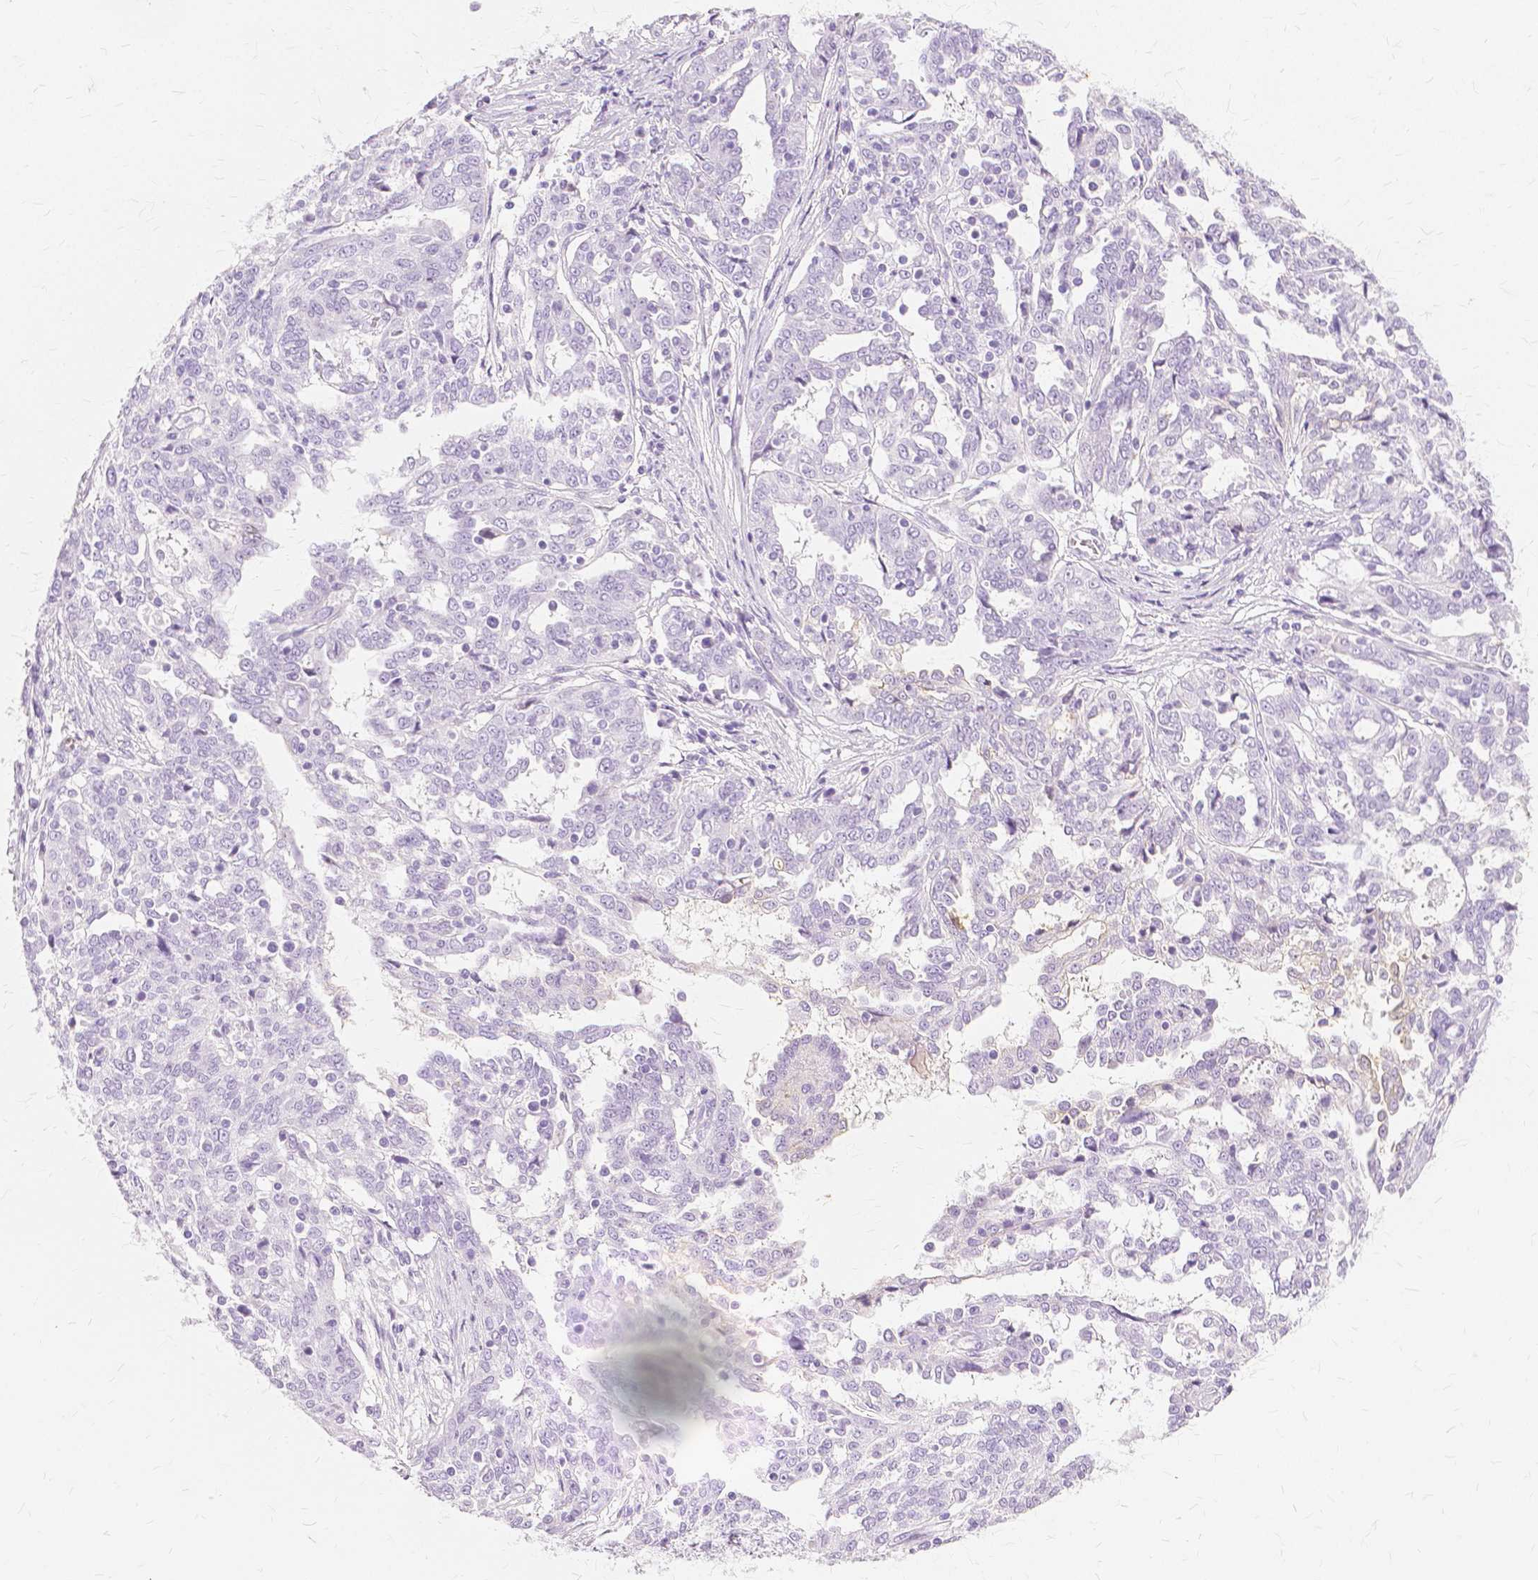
{"staining": {"intensity": "negative", "quantity": "none", "location": "none"}, "tissue": "ovarian cancer", "cell_type": "Tumor cells", "image_type": "cancer", "snomed": [{"axis": "morphology", "description": "Cystadenocarcinoma, serous, NOS"}, {"axis": "topography", "description": "Ovary"}], "caption": "Tumor cells show no significant staining in serous cystadenocarcinoma (ovarian).", "gene": "TGM1", "patient": {"sex": "female", "age": 67}}